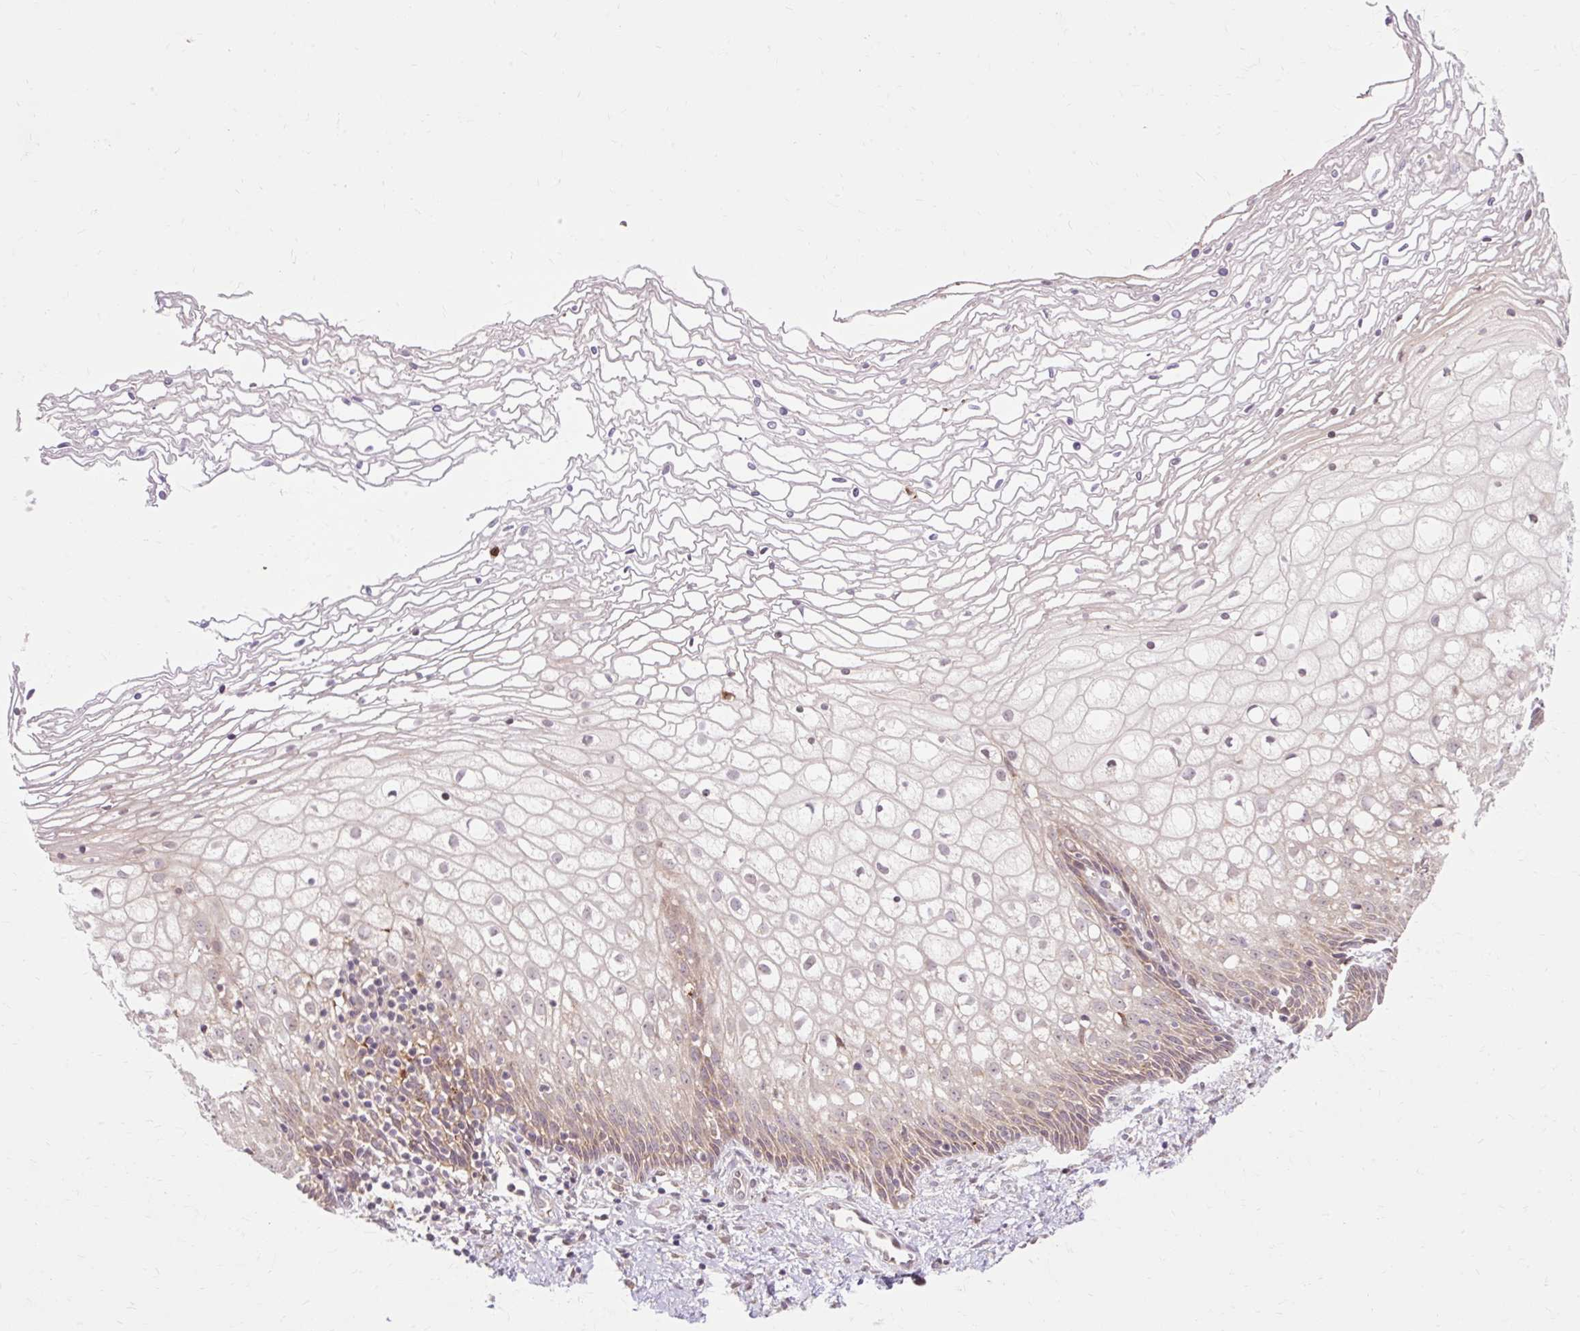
{"staining": {"intensity": "weak", "quantity": "<25%", "location": "cytoplasmic/membranous"}, "tissue": "cervix", "cell_type": "Glandular cells", "image_type": "normal", "snomed": [{"axis": "morphology", "description": "Normal tissue, NOS"}, {"axis": "topography", "description": "Cervix"}], "caption": "A histopathology image of cervix stained for a protein displays no brown staining in glandular cells.", "gene": "GEMIN2", "patient": {"sex": "female", "age": 36}}